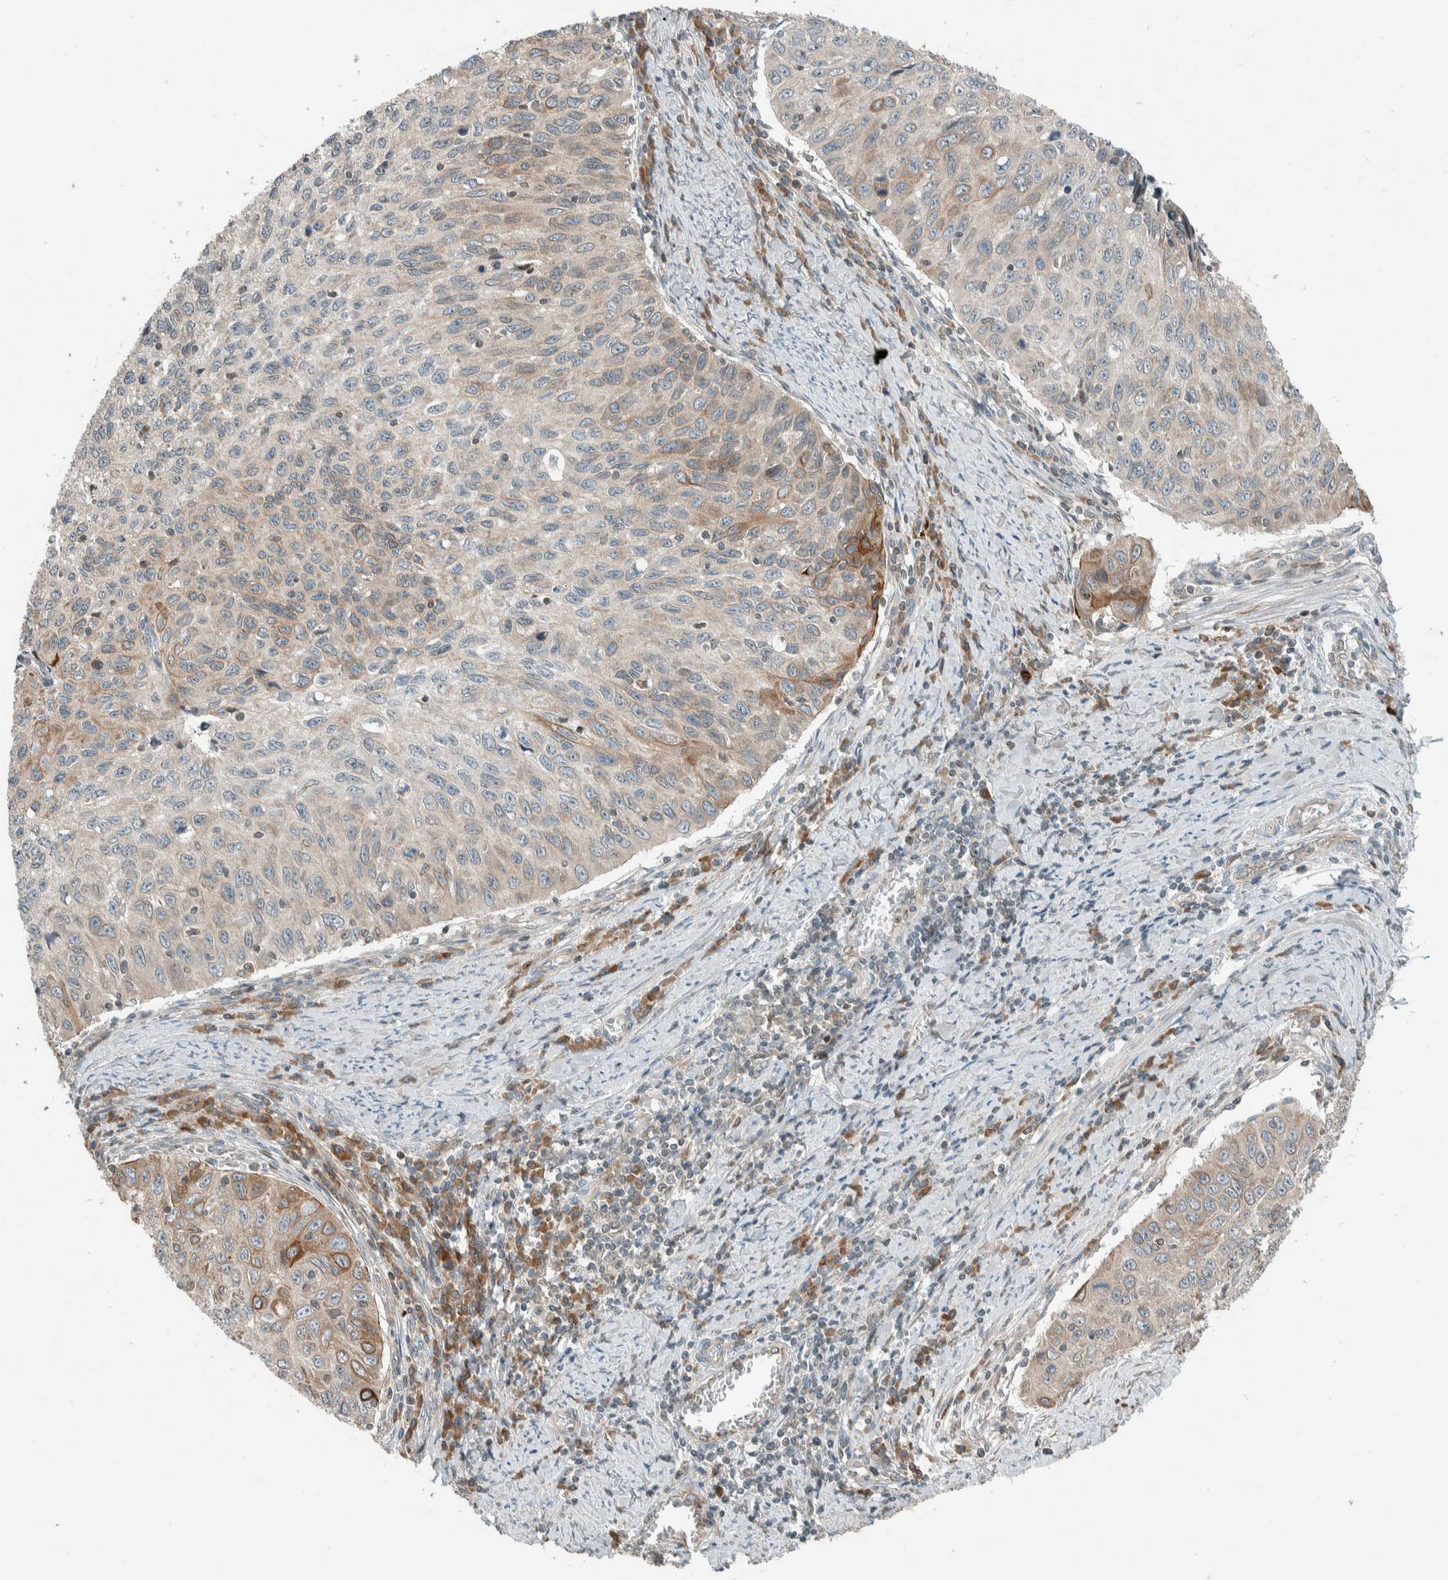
{"staining": {"intensity": "moderate", "quantity": "<25%", "location": "cytoplasmic/membranous"}, "tissue": "cervical cancer", "cell_type": "Tumor cells", "image_type": "cancer", "snomed": [{"axis": "morphology", "description": "Squamous cell carcinoma, NOS"}, {"axis": "topography", "description": "Cervix"}], "caption": "This is a histology image of immunohistochemistry staining of cervical cancer, which shows moderate expression in the cytoplasmic/membranous of tumor cells.", "gene": "SEL1L", "patient": {"sex": "female", "age": 53}}